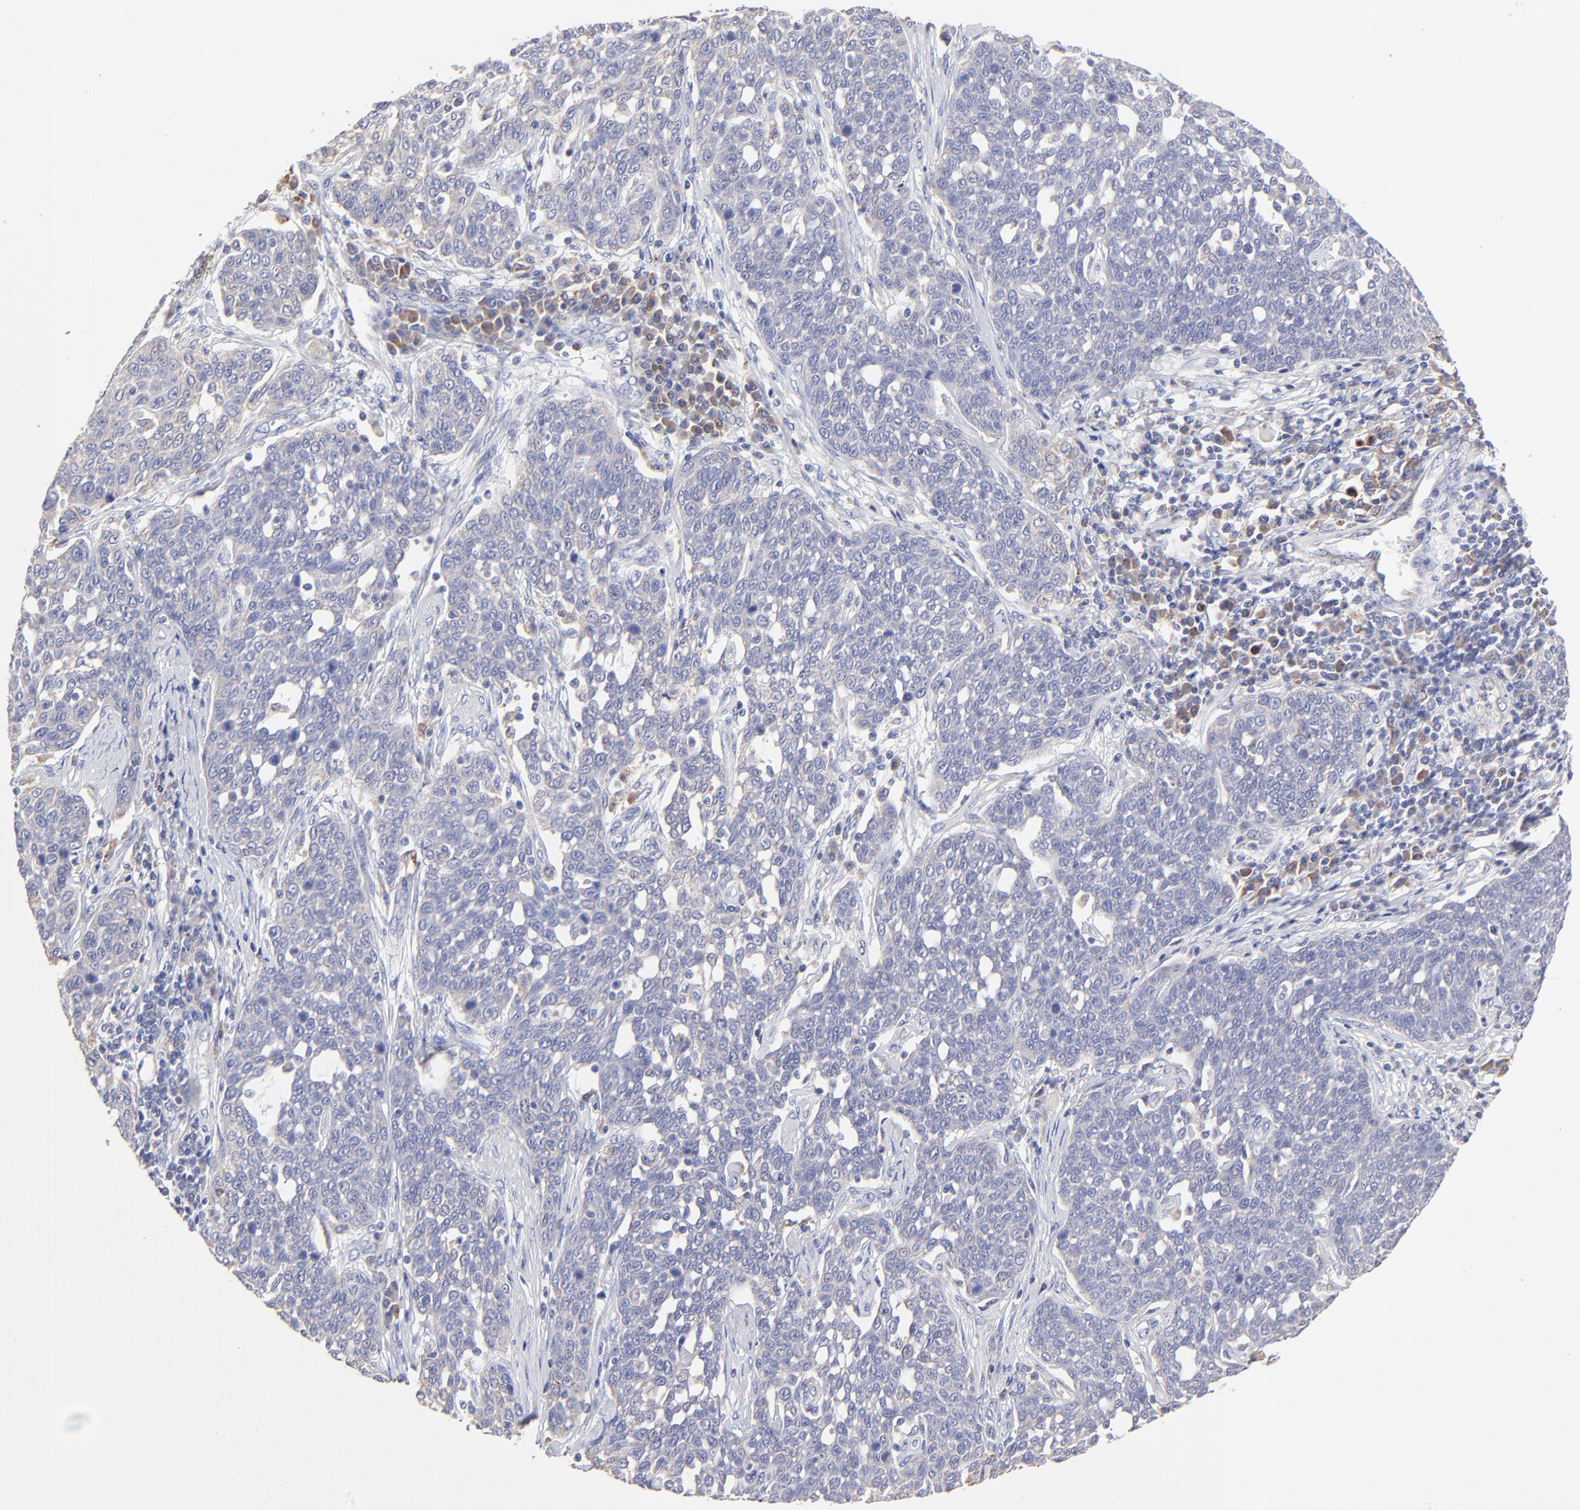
{"staining": {"intensity": "negative", "quantity": "none", "location": "none"}, "tissue": "cervical cancer", "cell_type": "Tumor cells", "image_type": "cancer", "snomed": [{"axis": "morphology", "description": "Squamous cell carcinoma, NOS"}, {"axis": "topography", "description": "Cervix"}], "caption": "This micrograph is of cervical squamous cell carcinoma stained with immunohistochemistry to label a protein in brown with the nuclei are counter-stained blue. There is no staining in tumor cells.", "gene": "GCSAM", "patient": {"sex": "female", "age": 34}}